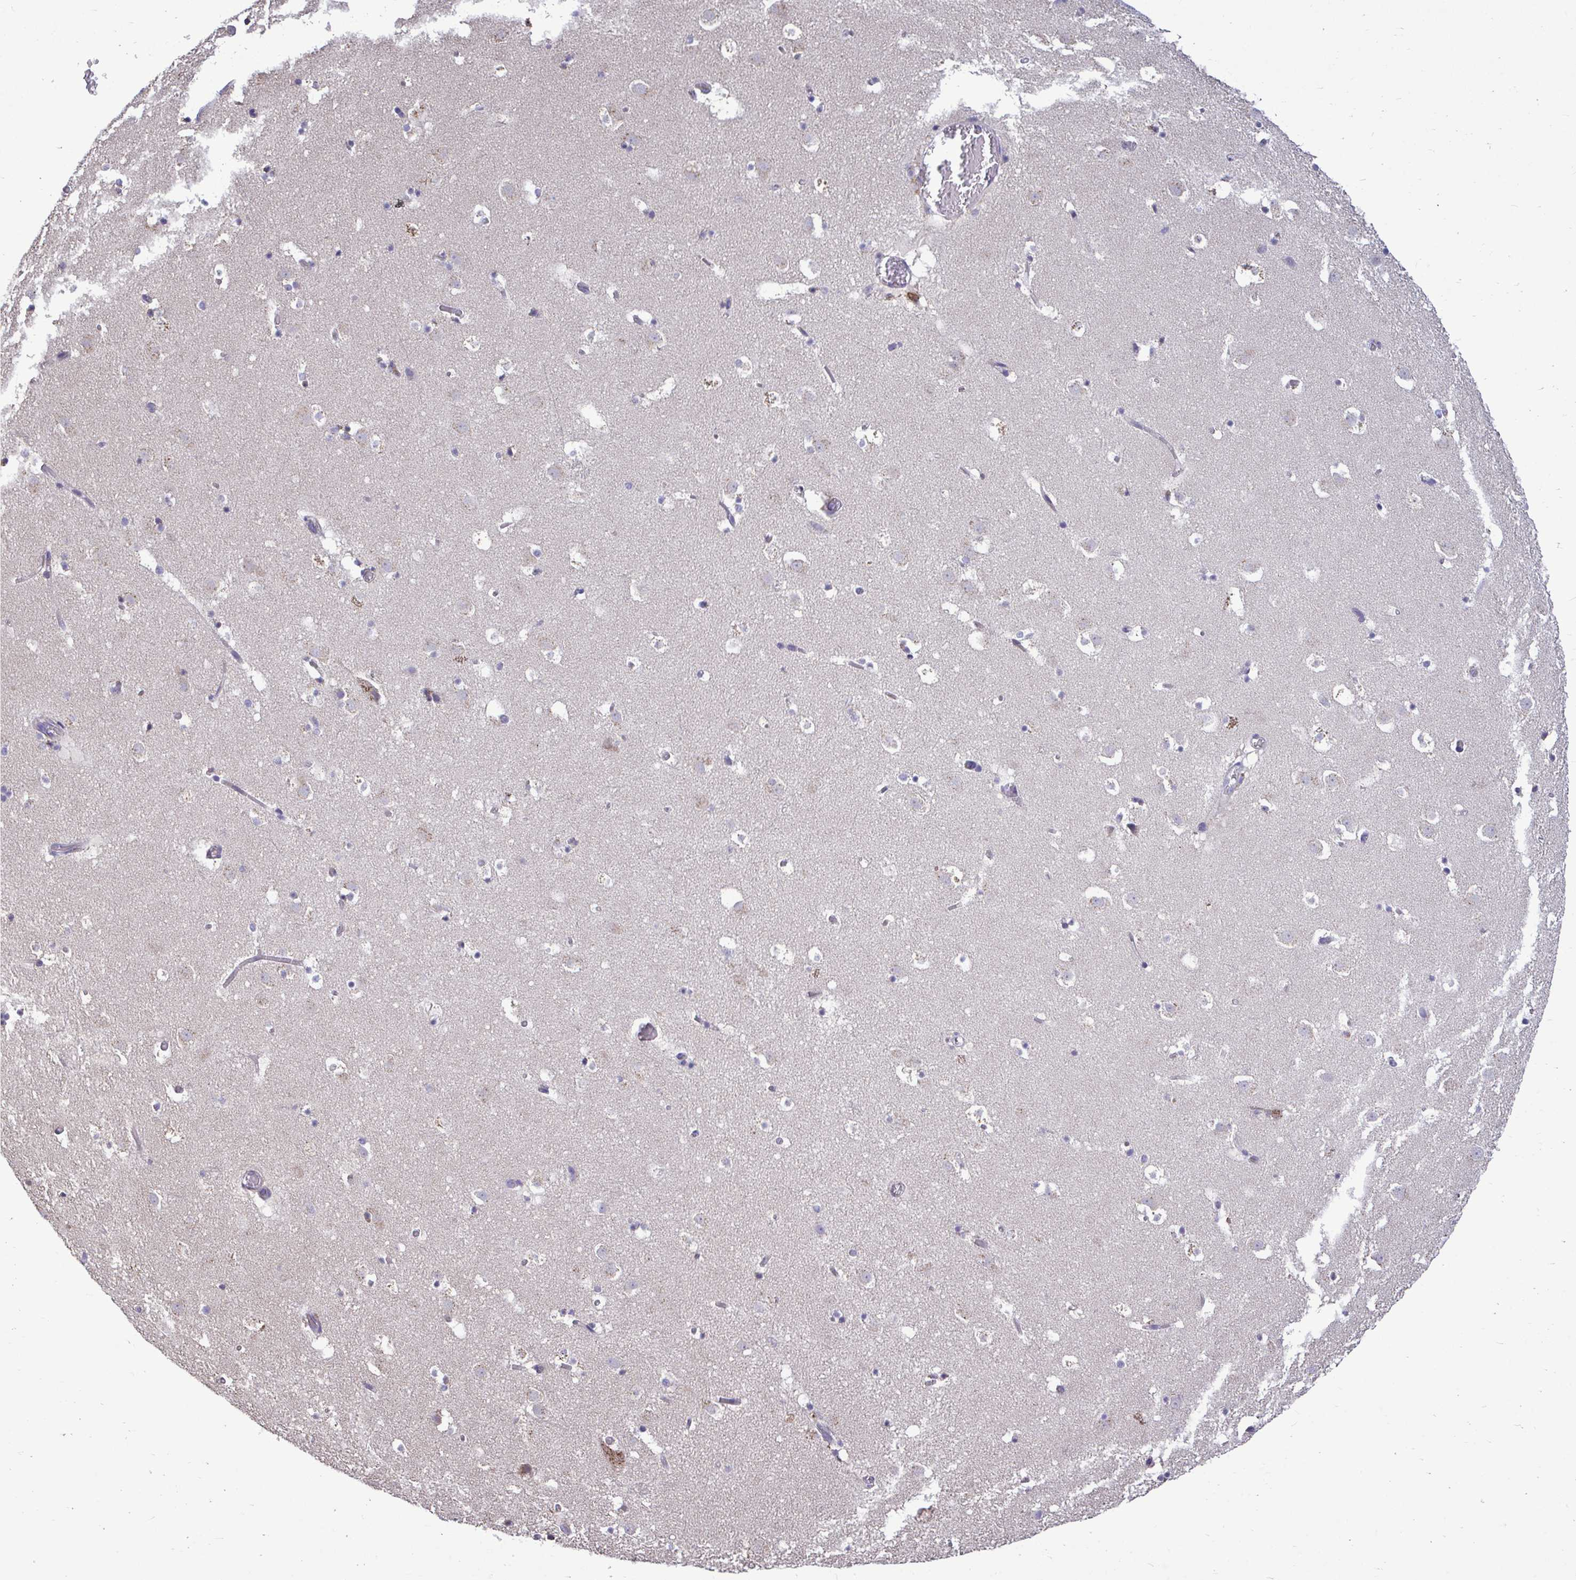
{"staining": {"intensity": "negative", "quantity": "none", "location": "none"}, "tissue": "caudate", "cell_type": "Glial cells", "image_type": "normal", "snomed": [{"axis": "morphology", "description": "Normal tissue, NOS"}, {"axis": "topography", "description": "Lateral ventricle wall"}], "caption": "Immunohistochemistry (IHC) photomicrograph of unremarkable caudate: human caudate stained with DAB (3,3'-diaminobenzidine) exhibits no significant protein expression in glial cells.", "gene": "ENSG00000269547", "patient": {"sex": "male", "age": 37}}